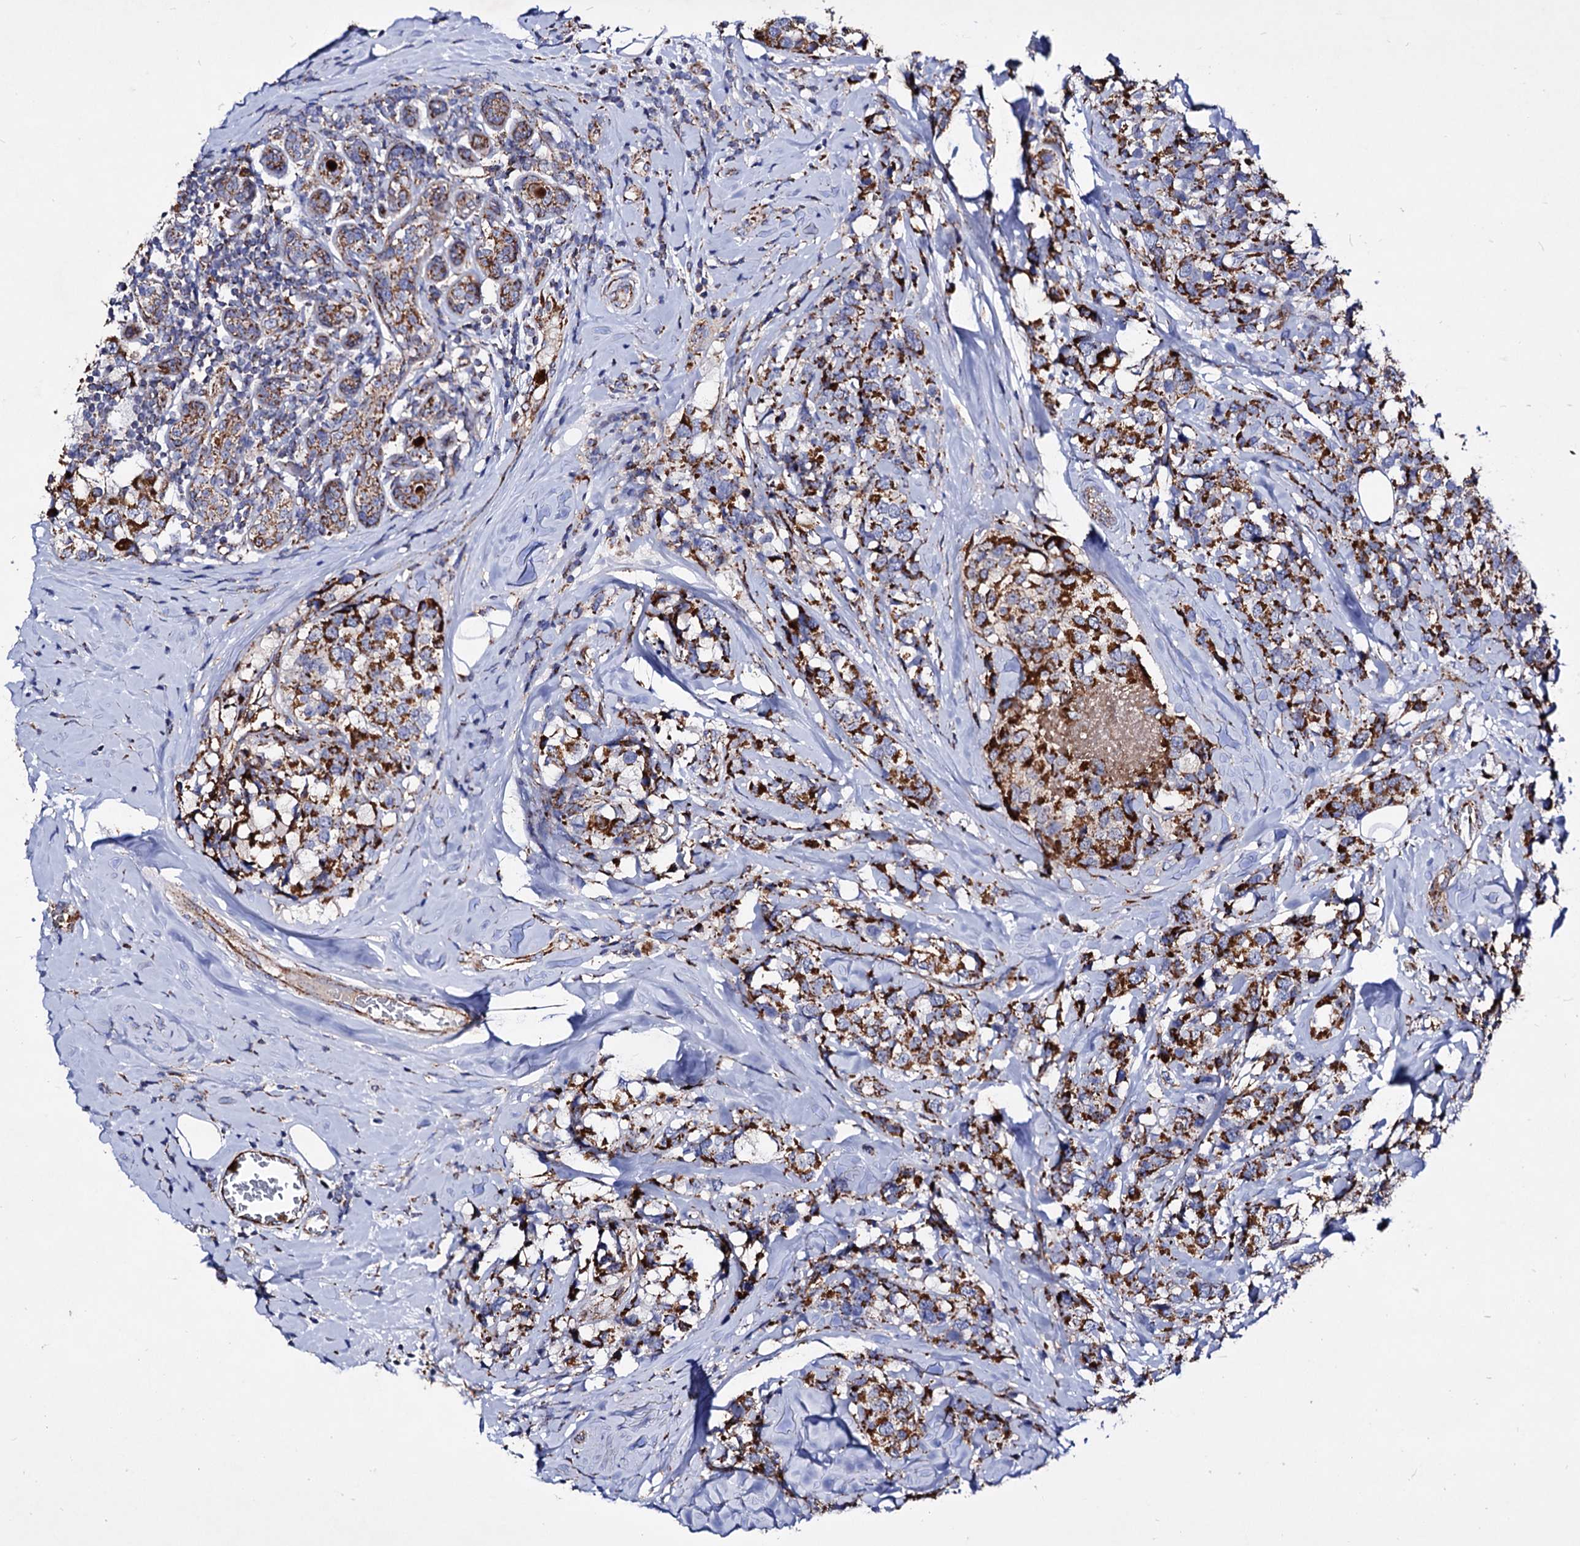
{"staining": {"intensity": "strong", "quantity": ">75%", "location": "cytoplasmic/membranous"}, "tissue": "breast cancer", "cell_type": "Tumor cells", "image_type": "cancer", "snomed": [{"axis": "morphology", "description": "Lobular carcinoma"}, {"axis": "topography", "description": "Breast"}], "caption": "Brown immunohistochemical staining in human lobular carcinoma (breast) reveals strong cytoplasmic/membranous expression in about >75% of tumor cells.", "gene": "ACAD9", "patient": {"sex": "female", "age": 59}}